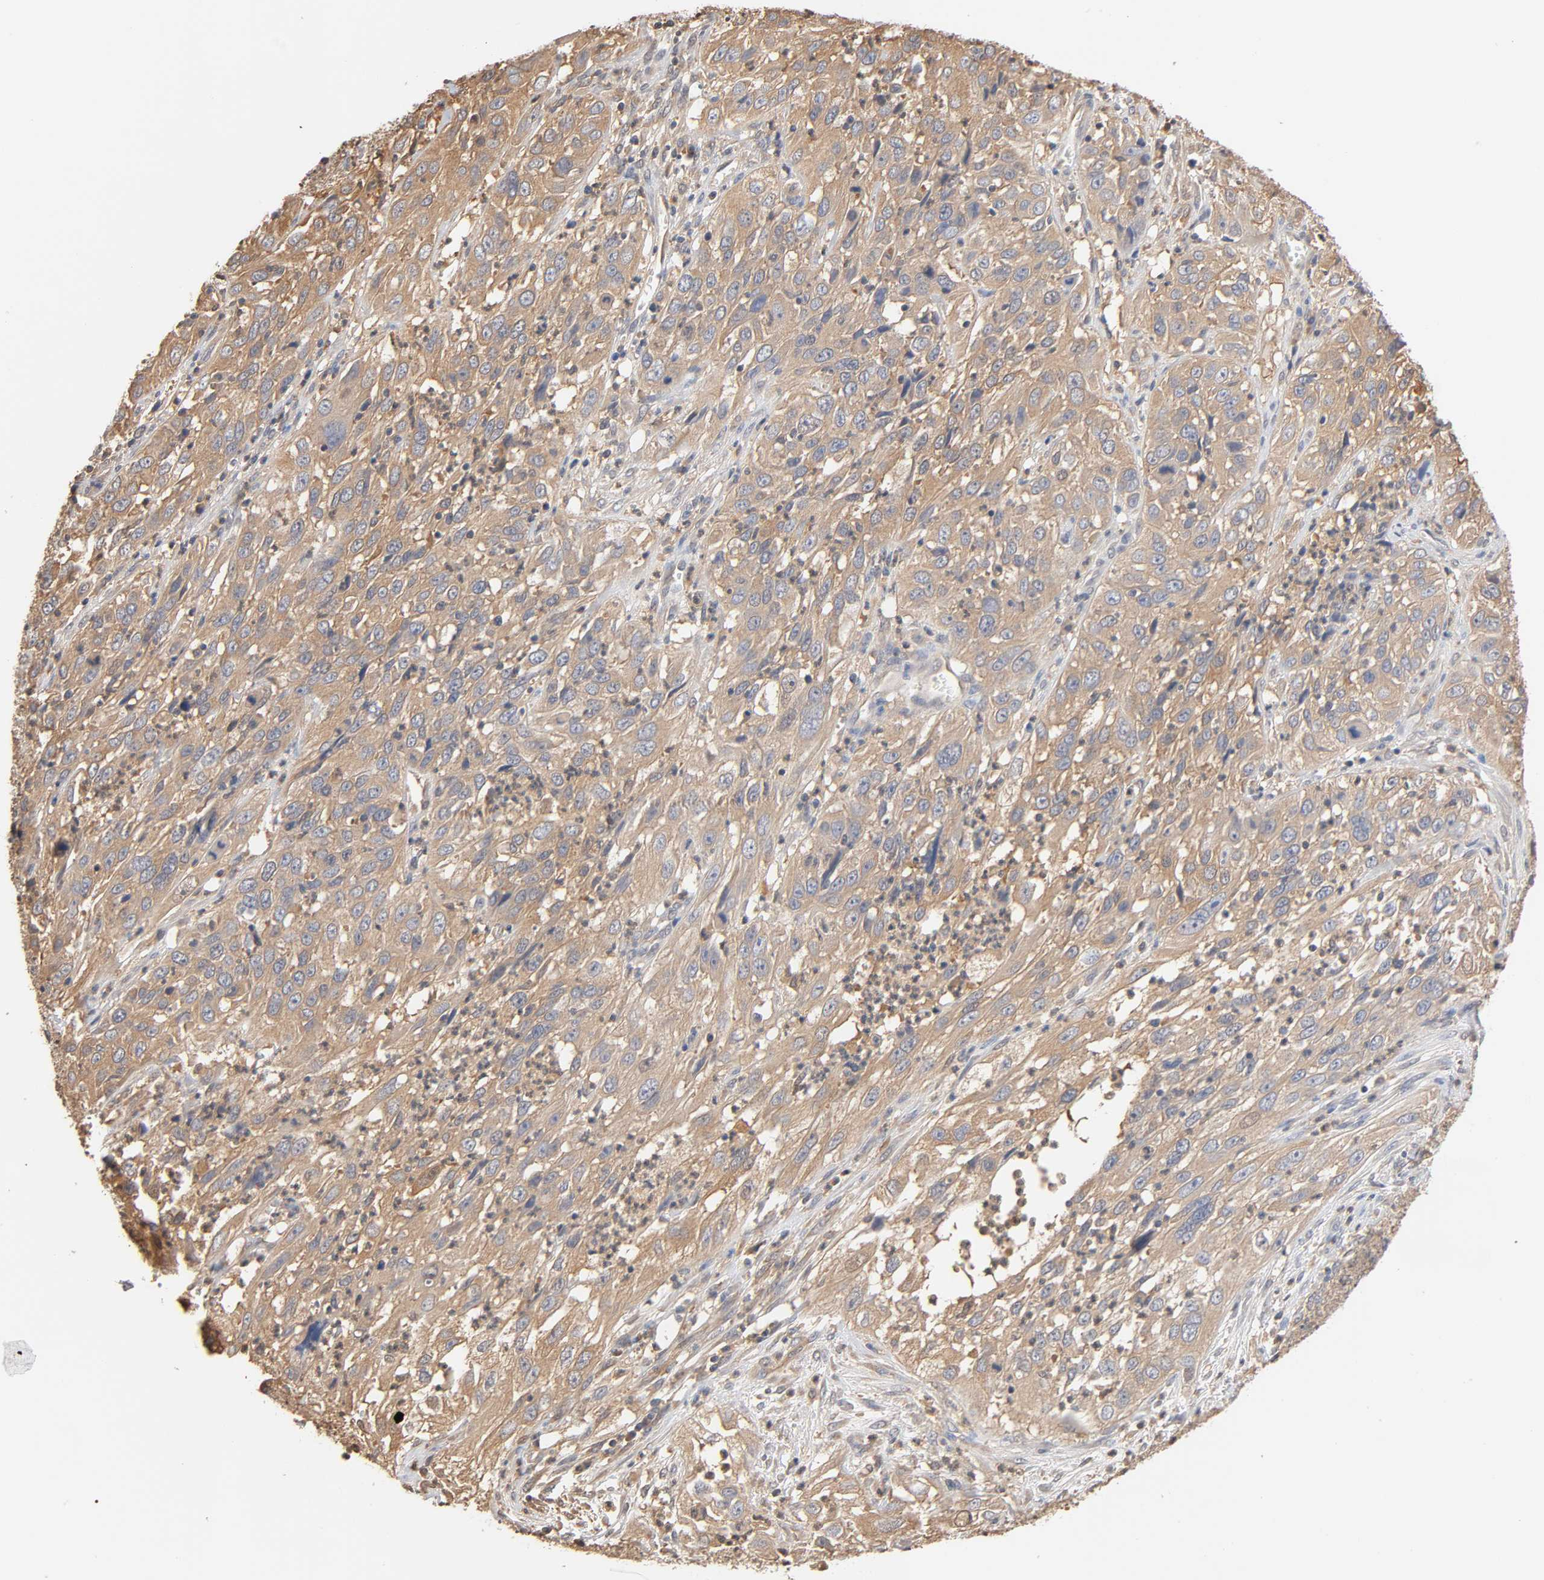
{"staining": {"intensity": "weak", "quantity": ">75%", "location": "cytoplasmic/membranous"}, "tissue": "cervical cancer", "cell_type": "Tumor cells", "image_type": "cancer", "snomed": [{"axis": "morphology", "description": "Squamous cell carcinoma, NOS"}, {"axis": "topography", "description": "Cervix"}], "caption": "A photomicrograph of human cervical cancer (squamous cell carcinoma) stained for a protein displays weak cytoplasmic/membranous brown staining in tumor cells.", "gene": "ALDOA", "patient": {"sex": "female", "age": 32}}